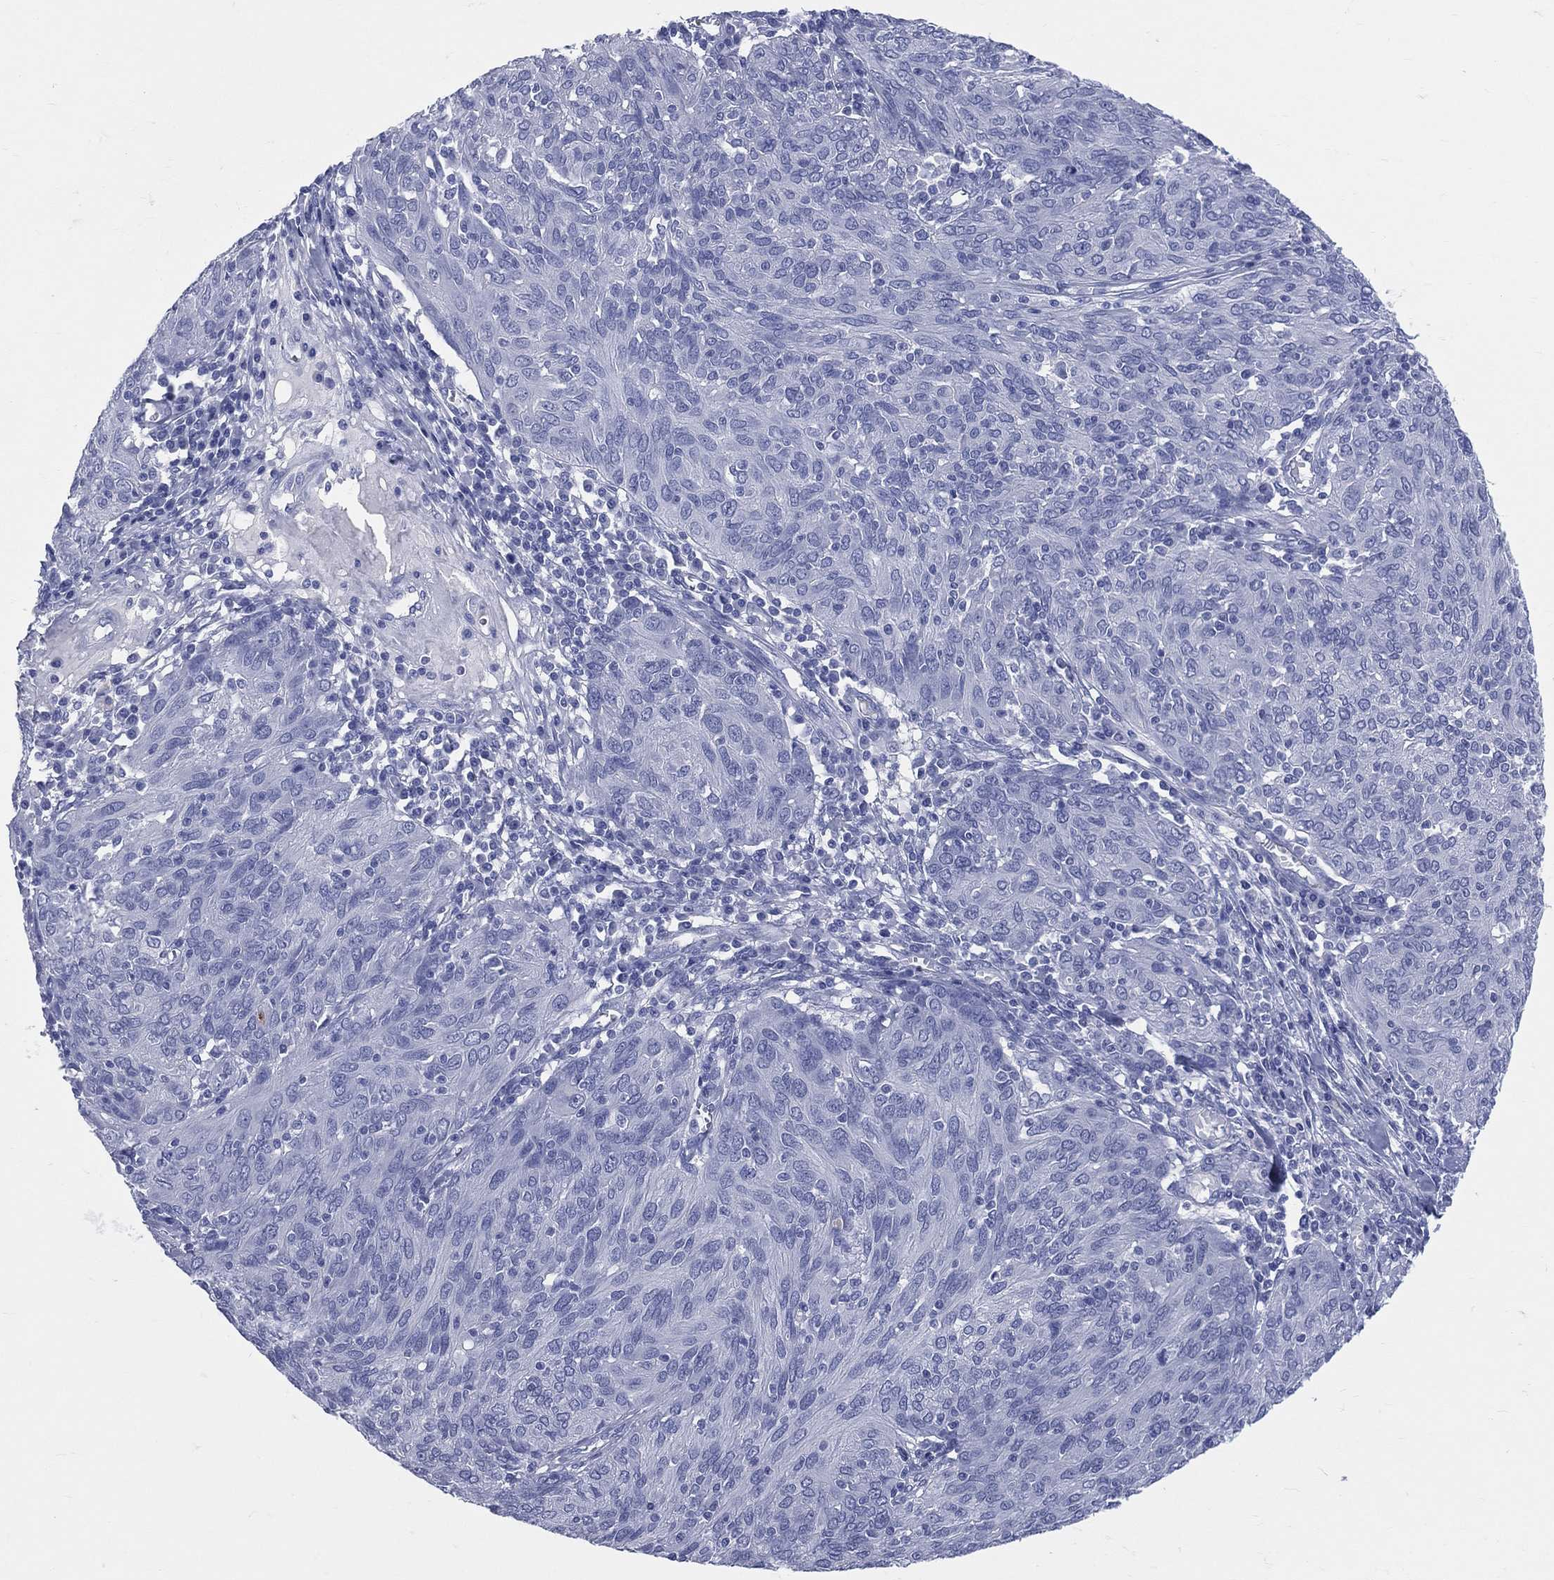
{"staining": {"intensity": "negative", "quantity": "none", "location": "none"}, "tissue": "ovarian cancer", "cell_type": "Tumor cells", "image_type": "cancer", "snomed": [{"axis": "morphology", "description": "Carcinoma, endometroid"}, {"axis": "topography", "description": "Ovary"}], "caption": "Immunohistochemistry of human ovarian cancer (endometroid carcinoma) exhibits no positivity in tumor cells.", "gene": "CYLC1", "patient": {"sex": "female", "age": 50}}